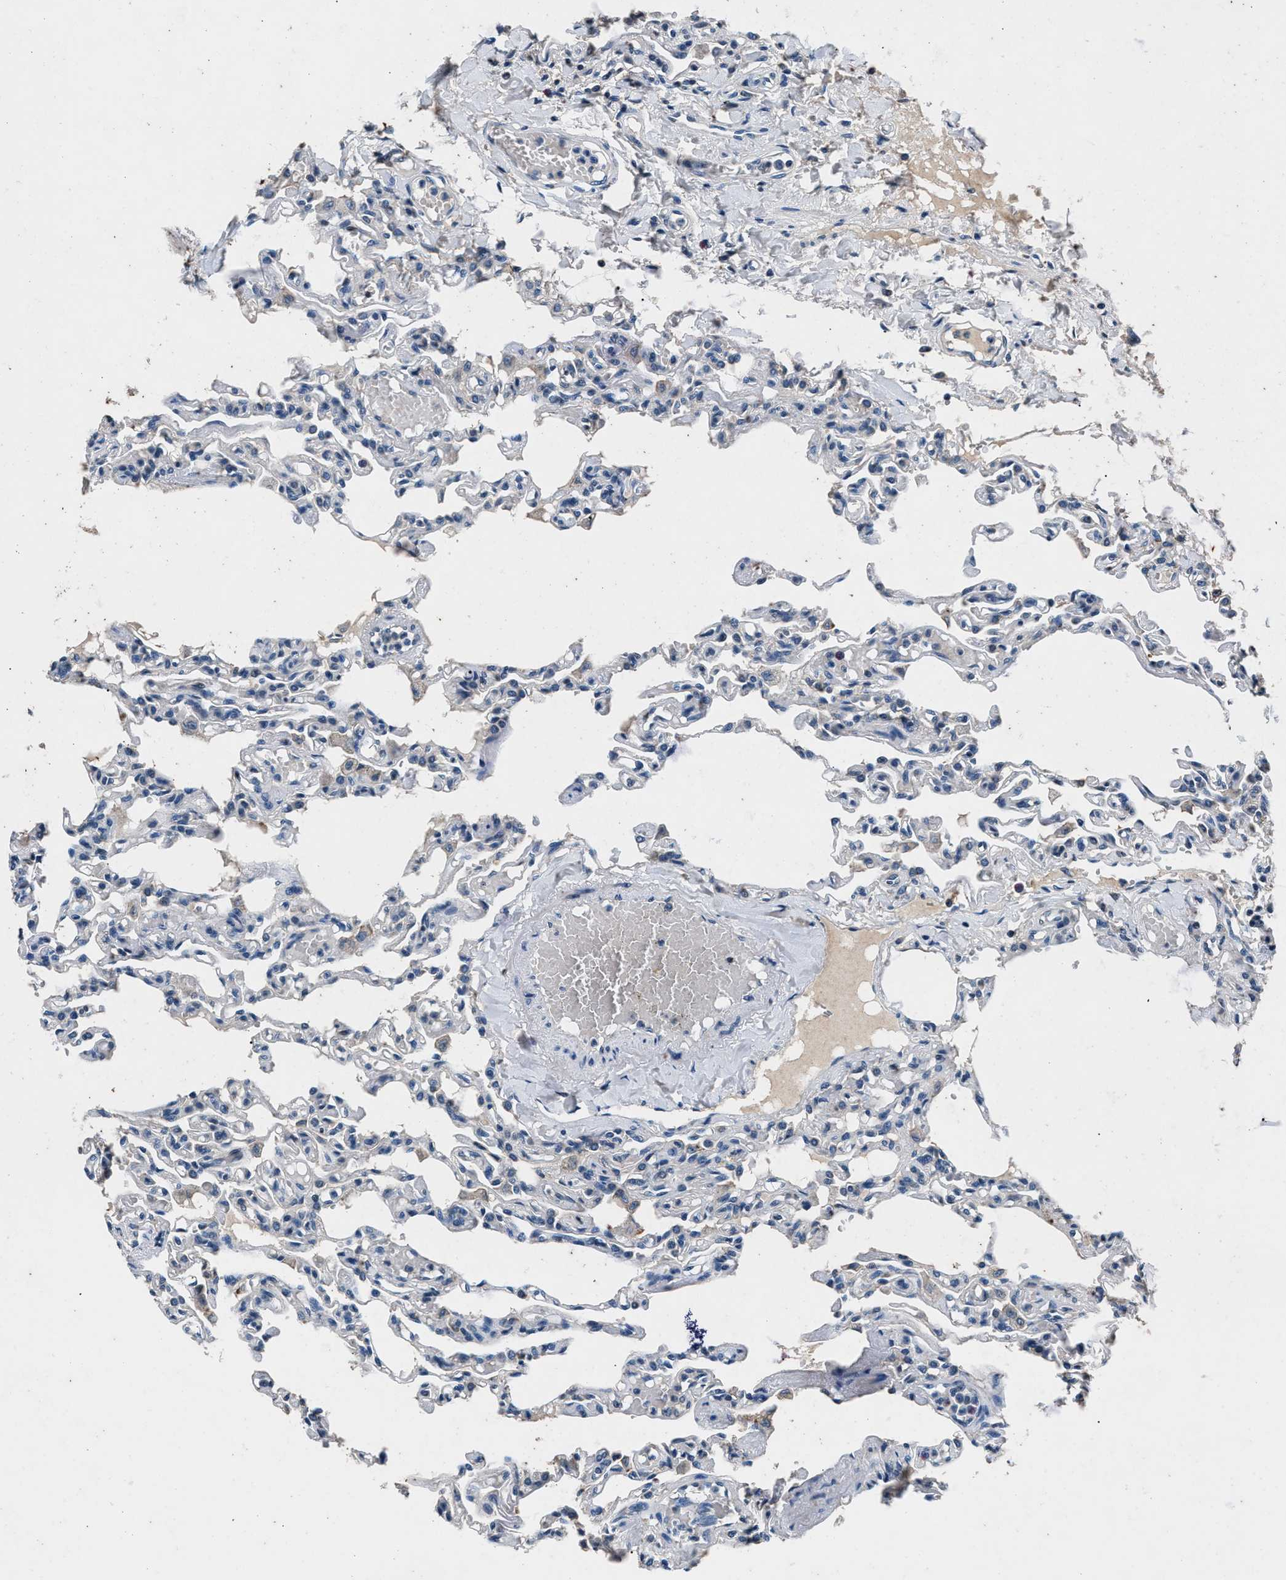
{"staining": {"intensity": "negative", "quantity": "none", "location": "none"}, "tissue": "lung", "cell_type": "Alveolar cells", "image_type": "normal", "snomed": [{"axis": "morphology", "description": "Normal tissue, NOS"}, {"axis": "topography", "description": "Lung"}], "caption": "This is an immunohistochemistry histopathology image of normal lung. There is no staining in alveolar cells.", "gene": "DENND6B", "patient": {"sex": "male", "age": 21}}